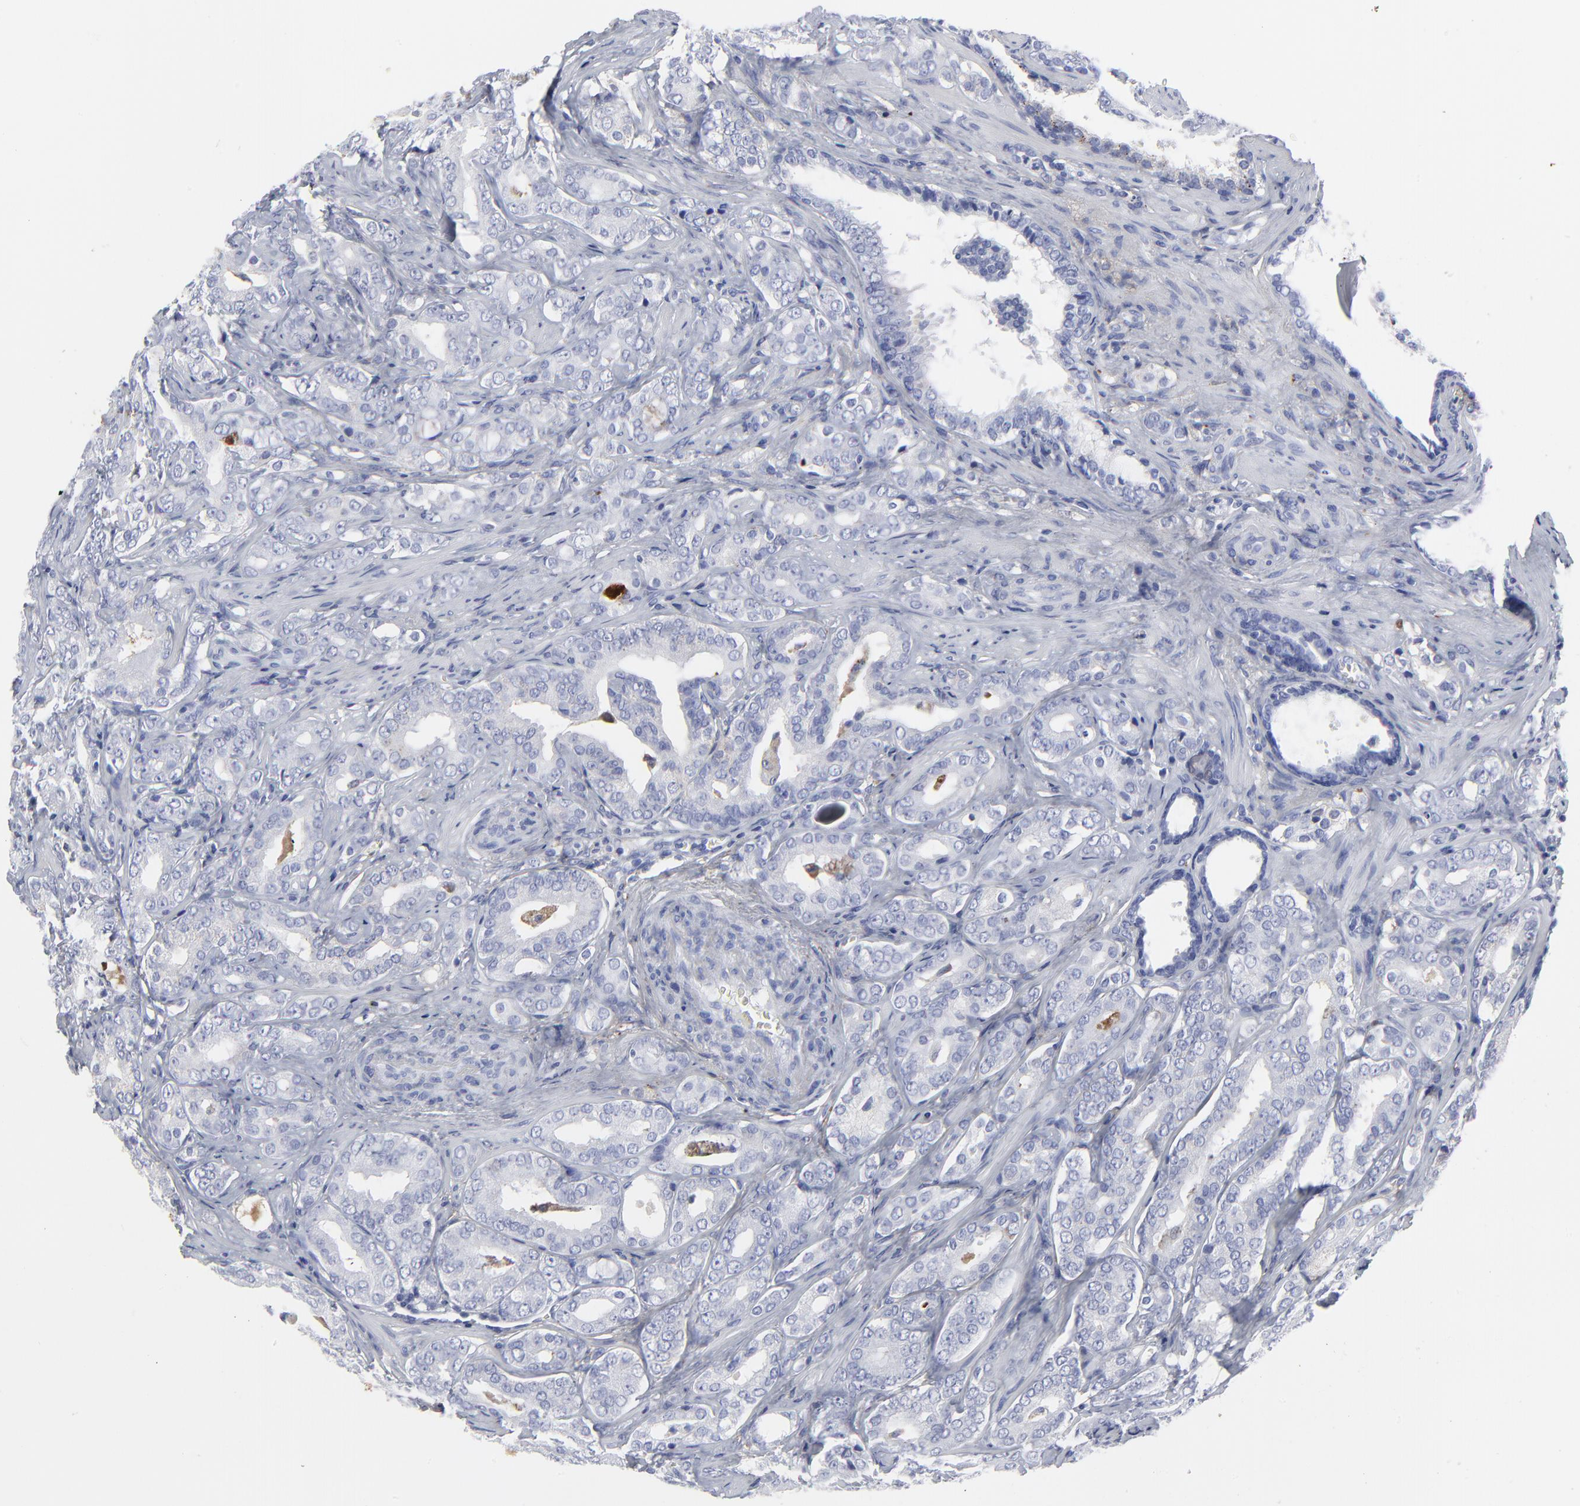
{"staining": {"intensity": "negative", "quantity": "none", "location": "none"}, "tissue": "prostate cancer", "cell_type": "Tumor cells", "image_type": "cancer", "snomed": [{"axis": "morphology", "description": "Adenocarcinoma, Low grade"}, {"axis": "topography", "description": "Prostate"}], "caption": "DAB (3,3'-diaminobenzidine) immunohistochemical staining of prostate adenocarcinoma (low-grade) reveals no significant expression in tumor cells.", "gene": "DCN", "patient": {"sex": "male", "age": 59}}